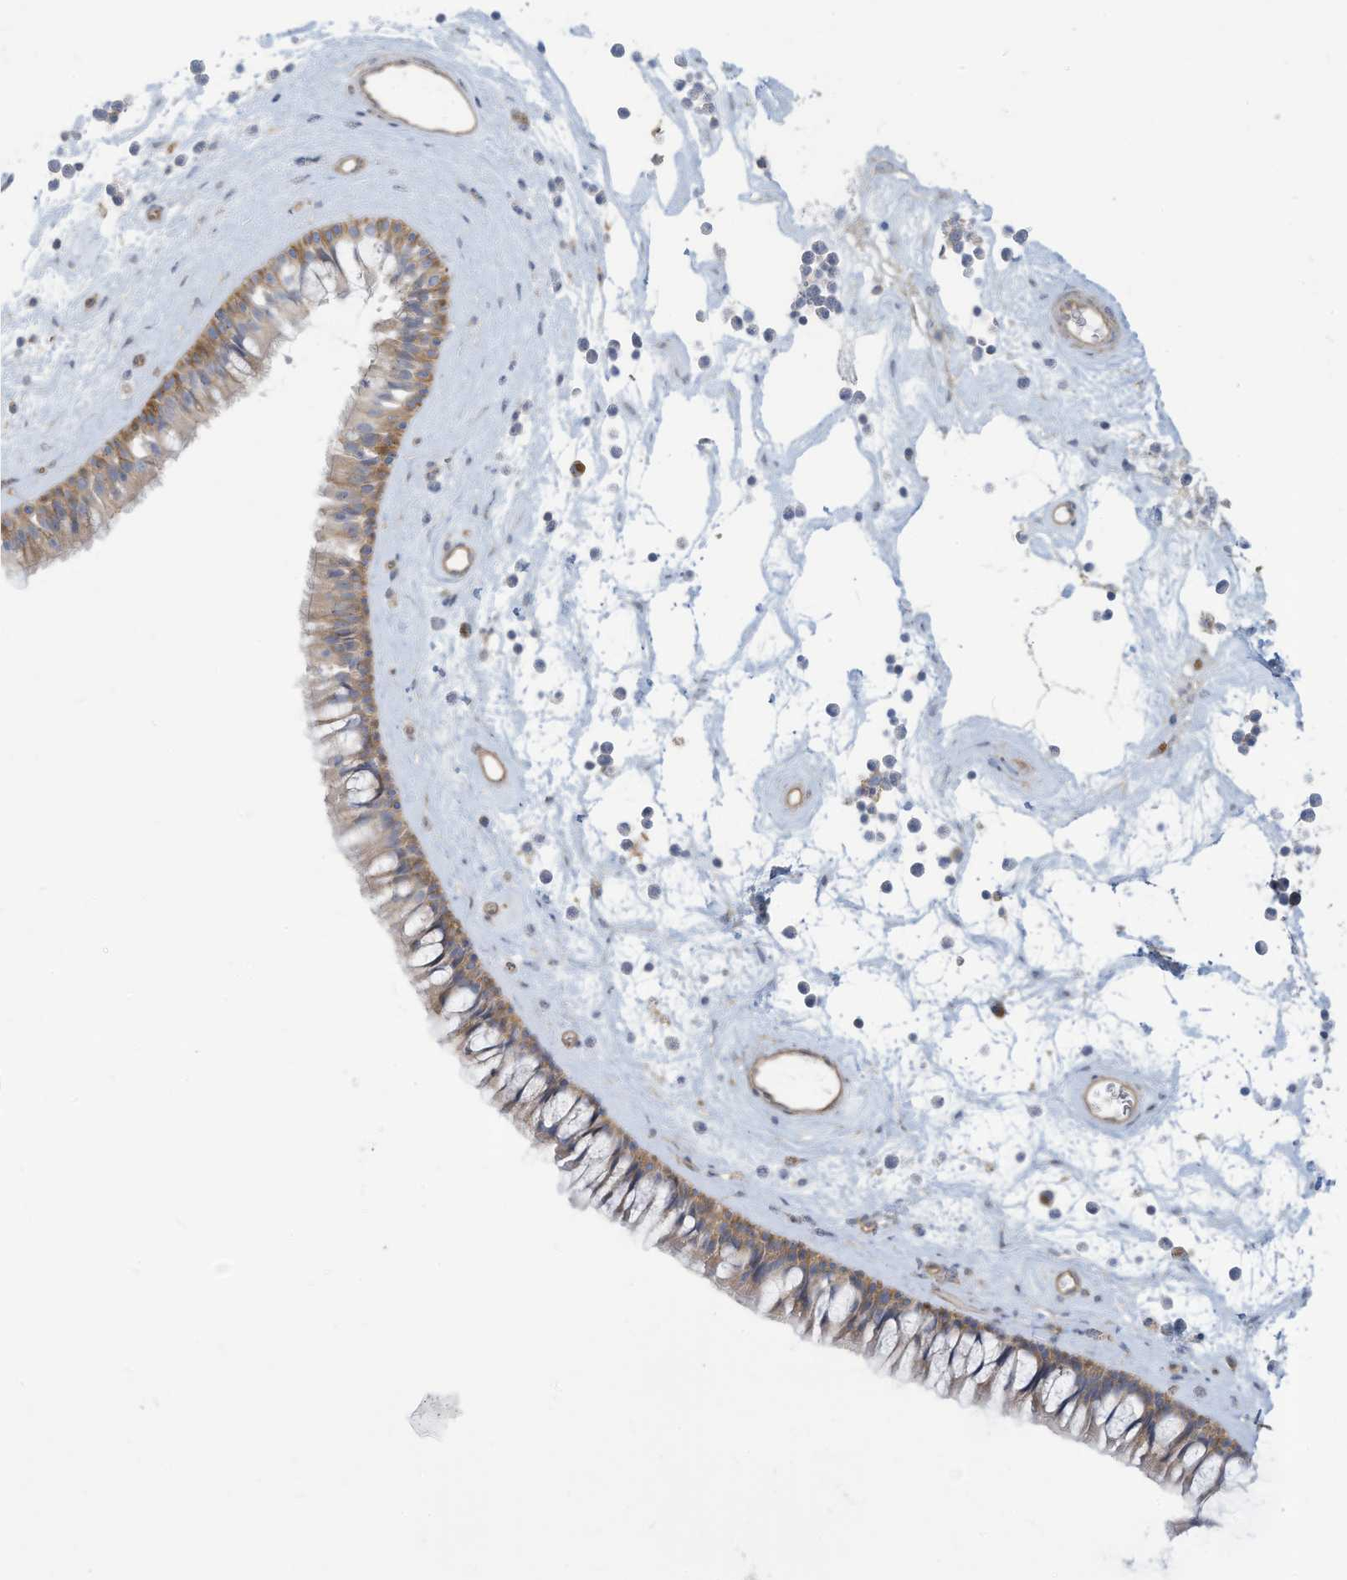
{"staining": {"intensity": "weak", "quantity": "25%-75%", "location": "cytoplasmic/membranous"}, "tissue": "nasopharynx", "cell_type": "Respiratory epithelial cells", "image_type": "normal", "snomed": [{"axis": "morphology", "description": "Normal tissue, NOS"}, {"axis": "topography", "description": "Nasopharynx"}], "caption": "A low amount of weak cytoplasmic/membranous staining is present in approximately 25%-75% of respiratory epithelial cells in unremarkable nasopharynx.", "gene": "ADAT2", "patient": {"sex": "male", "age": 64}}